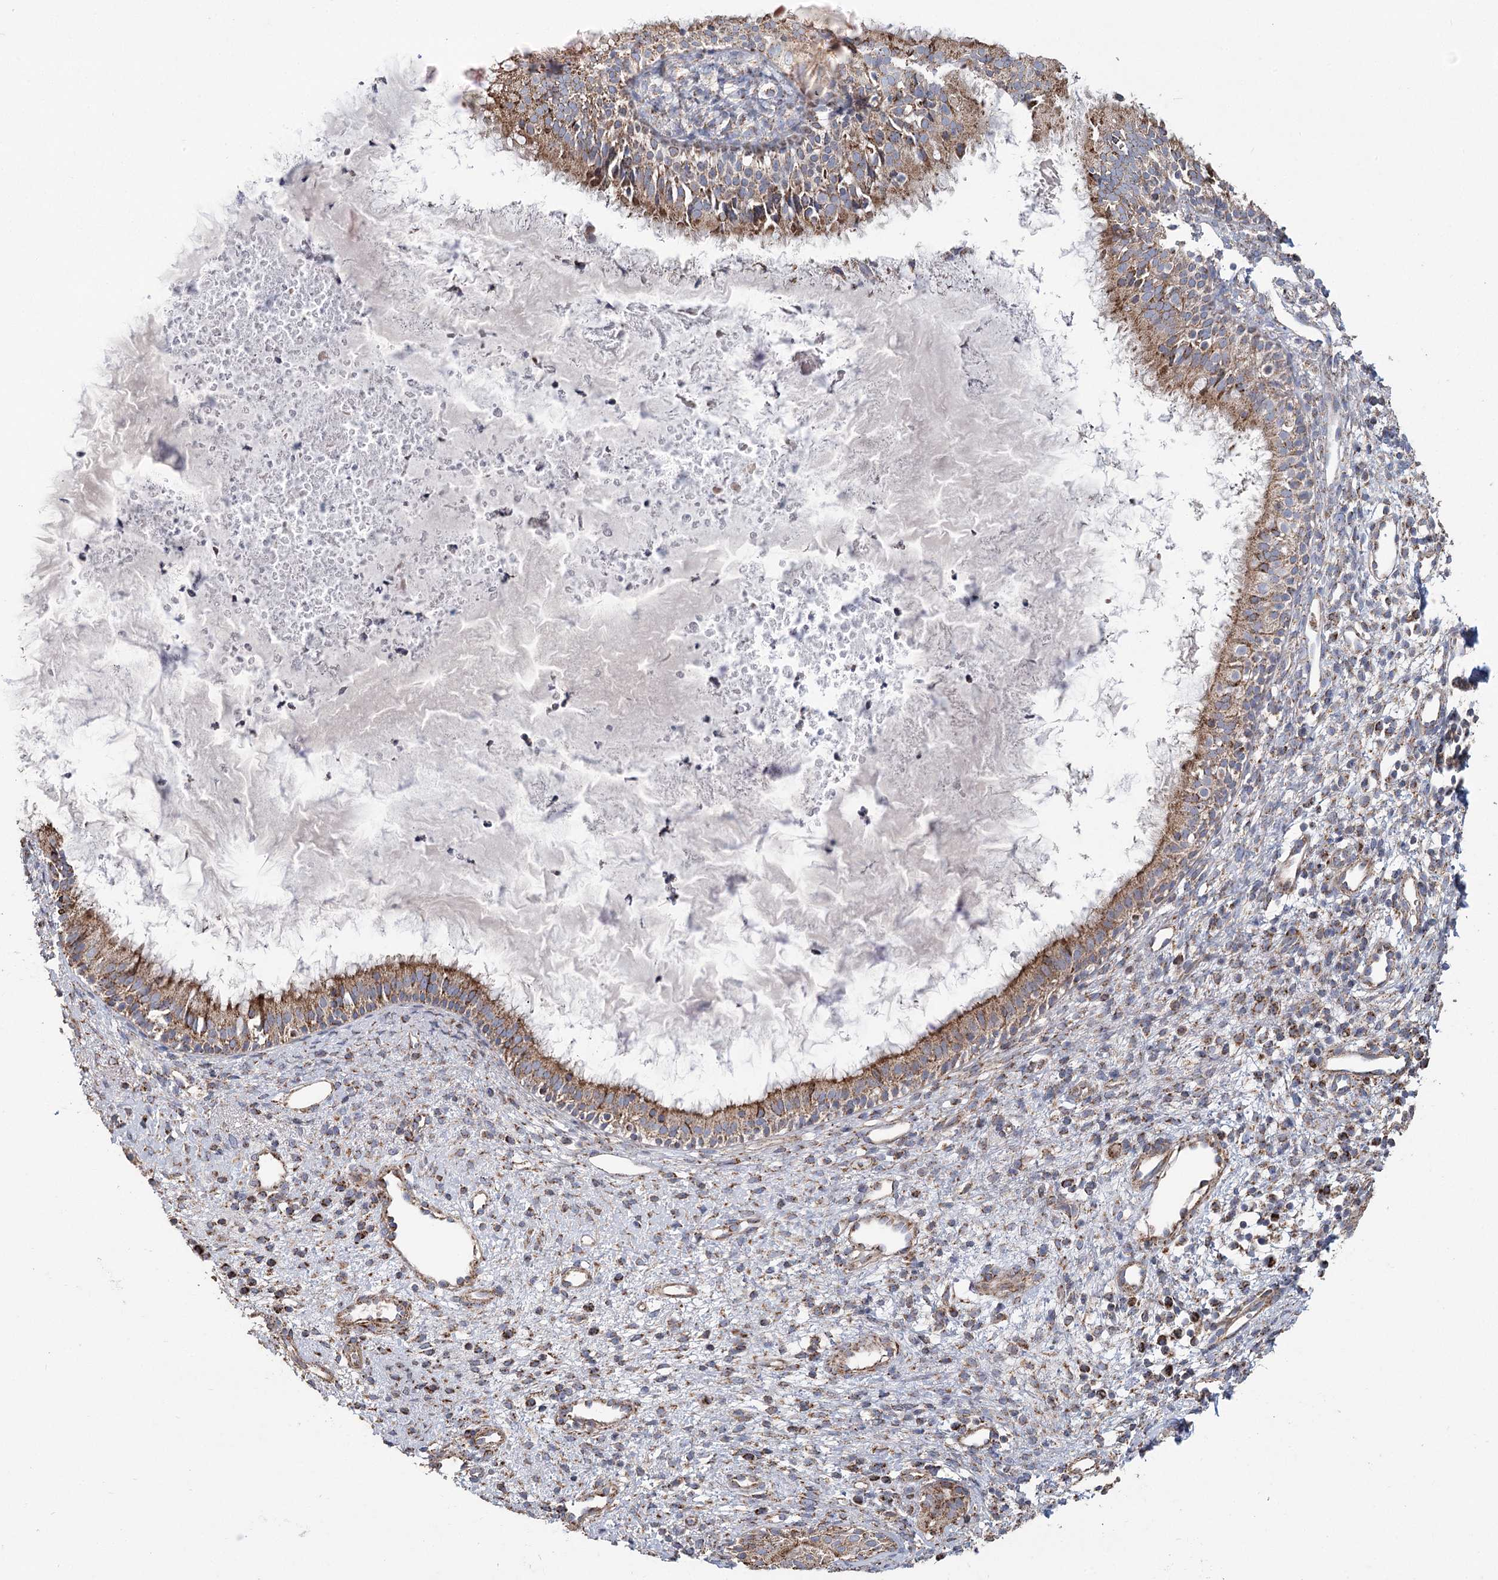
{"staining": {"intensity": "strong", "quantity": ">75%", "location": "cytoplasmic/membranous"}, "tissue": "nasopharynx", "cell_type": "Respiratory epithelial cells", "image_type": "normal", "snomed": [{"axis": "morphology", "description": "Normal tissue, NOS"}, {"axis": "topography", "description": "Nasopharynx"}], "caption": "High-power microscopy captured an immunohistochemistry (IHC) photomicrograph of unremarkable nasopharynx, revealing strong cytoplasmic/membranous expression in about >75% of respiratory epithelial cells.", "gene": "RANBP3L", "patient": {"sex": "male", "age": 22}}